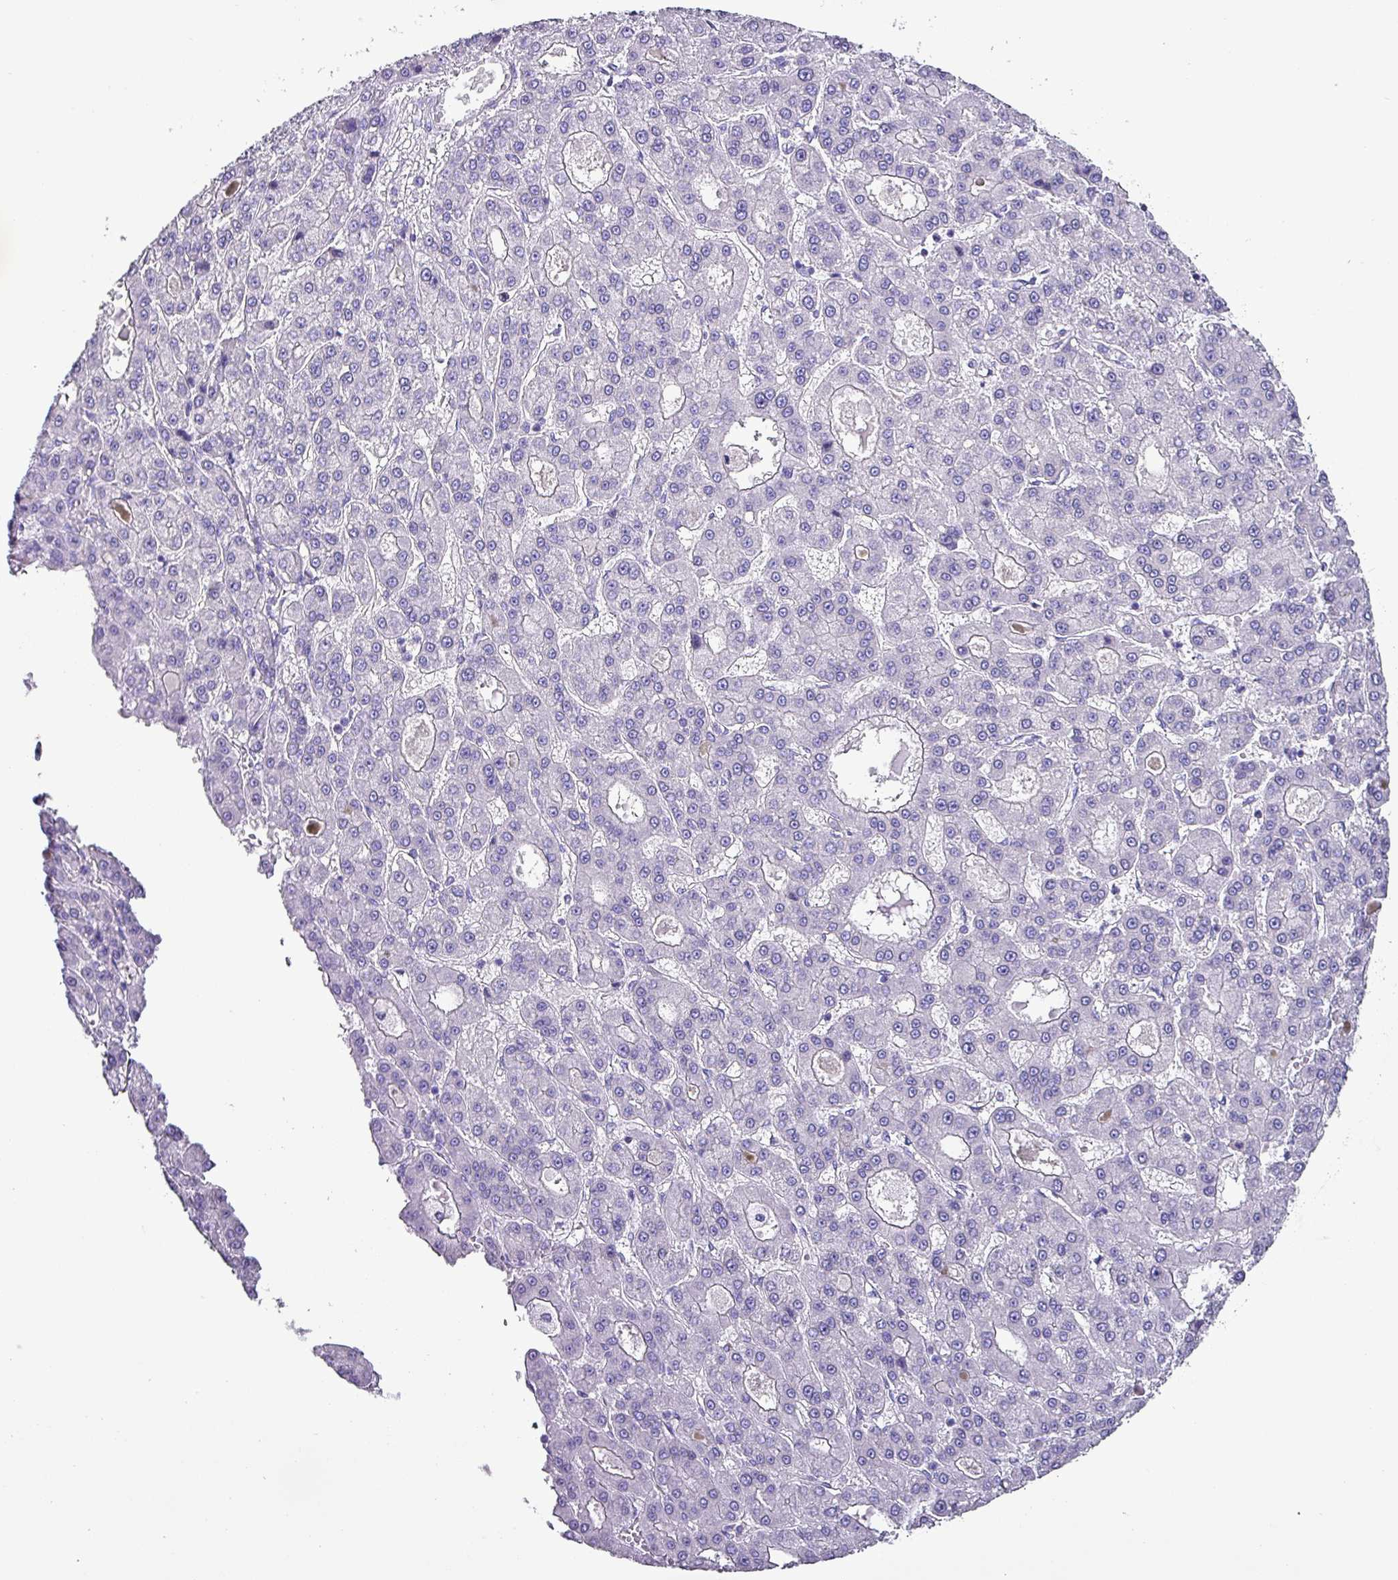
{"staining": {"intensity": "negative", "quantity": "none", "location": "none"}, "tissue": "liver cancer", "cell_type": "Tumor cells", "image_type": "cancer", "snomed": [{"axis": "morphology", "description": "Carcinoma, Hepatocellular, NOS"}, {"axis": "topography", "description": "Liver"}], "caption": "This is a histopathology image of immunohistochemistry staining of liver cancer (hepatocellular carcinoma), which shows no positivity in tumor cells.", "gene": "KRT6C", "patient": {"sex": "male", "age": 70}}